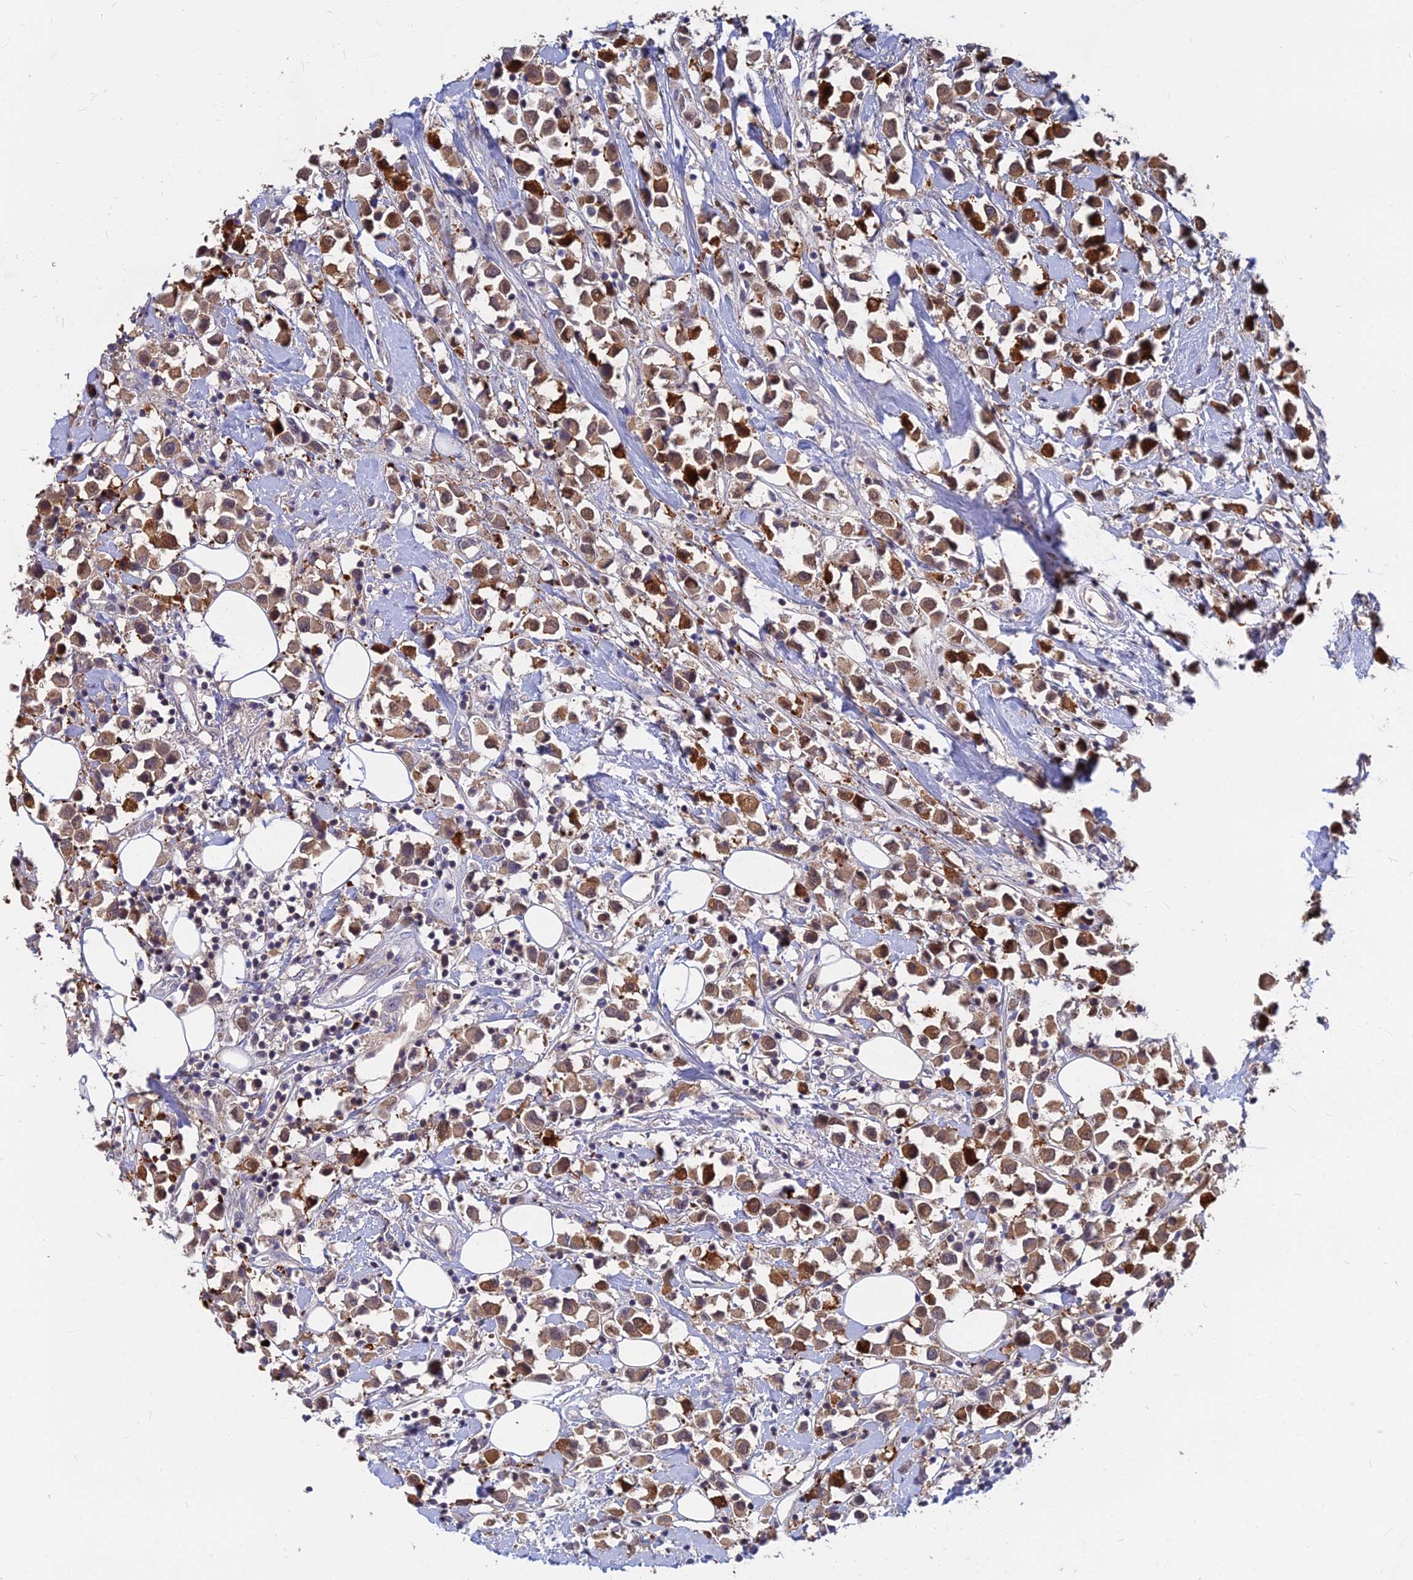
{"staining": {"intensity": "moderate", "quantity": ">75%", "location": "cytoplasmic/membranous"}, "tissue": "breast cancer", "cell_type": "Tumor cells", "image_type": "cancer", "snomed": [{"axis": "morphology", "description": "Duct carcinoma"}, {"axis": "topography", "description": "Breast"}], "caption": "Protein analysis of breast intraductal carcinoma tissue displays moderate cytoplasmic/membranous positivity in about >75% of tumor cells.", "gene": "B3GALT4", "patient": {"sex": "female", "age": 61}}